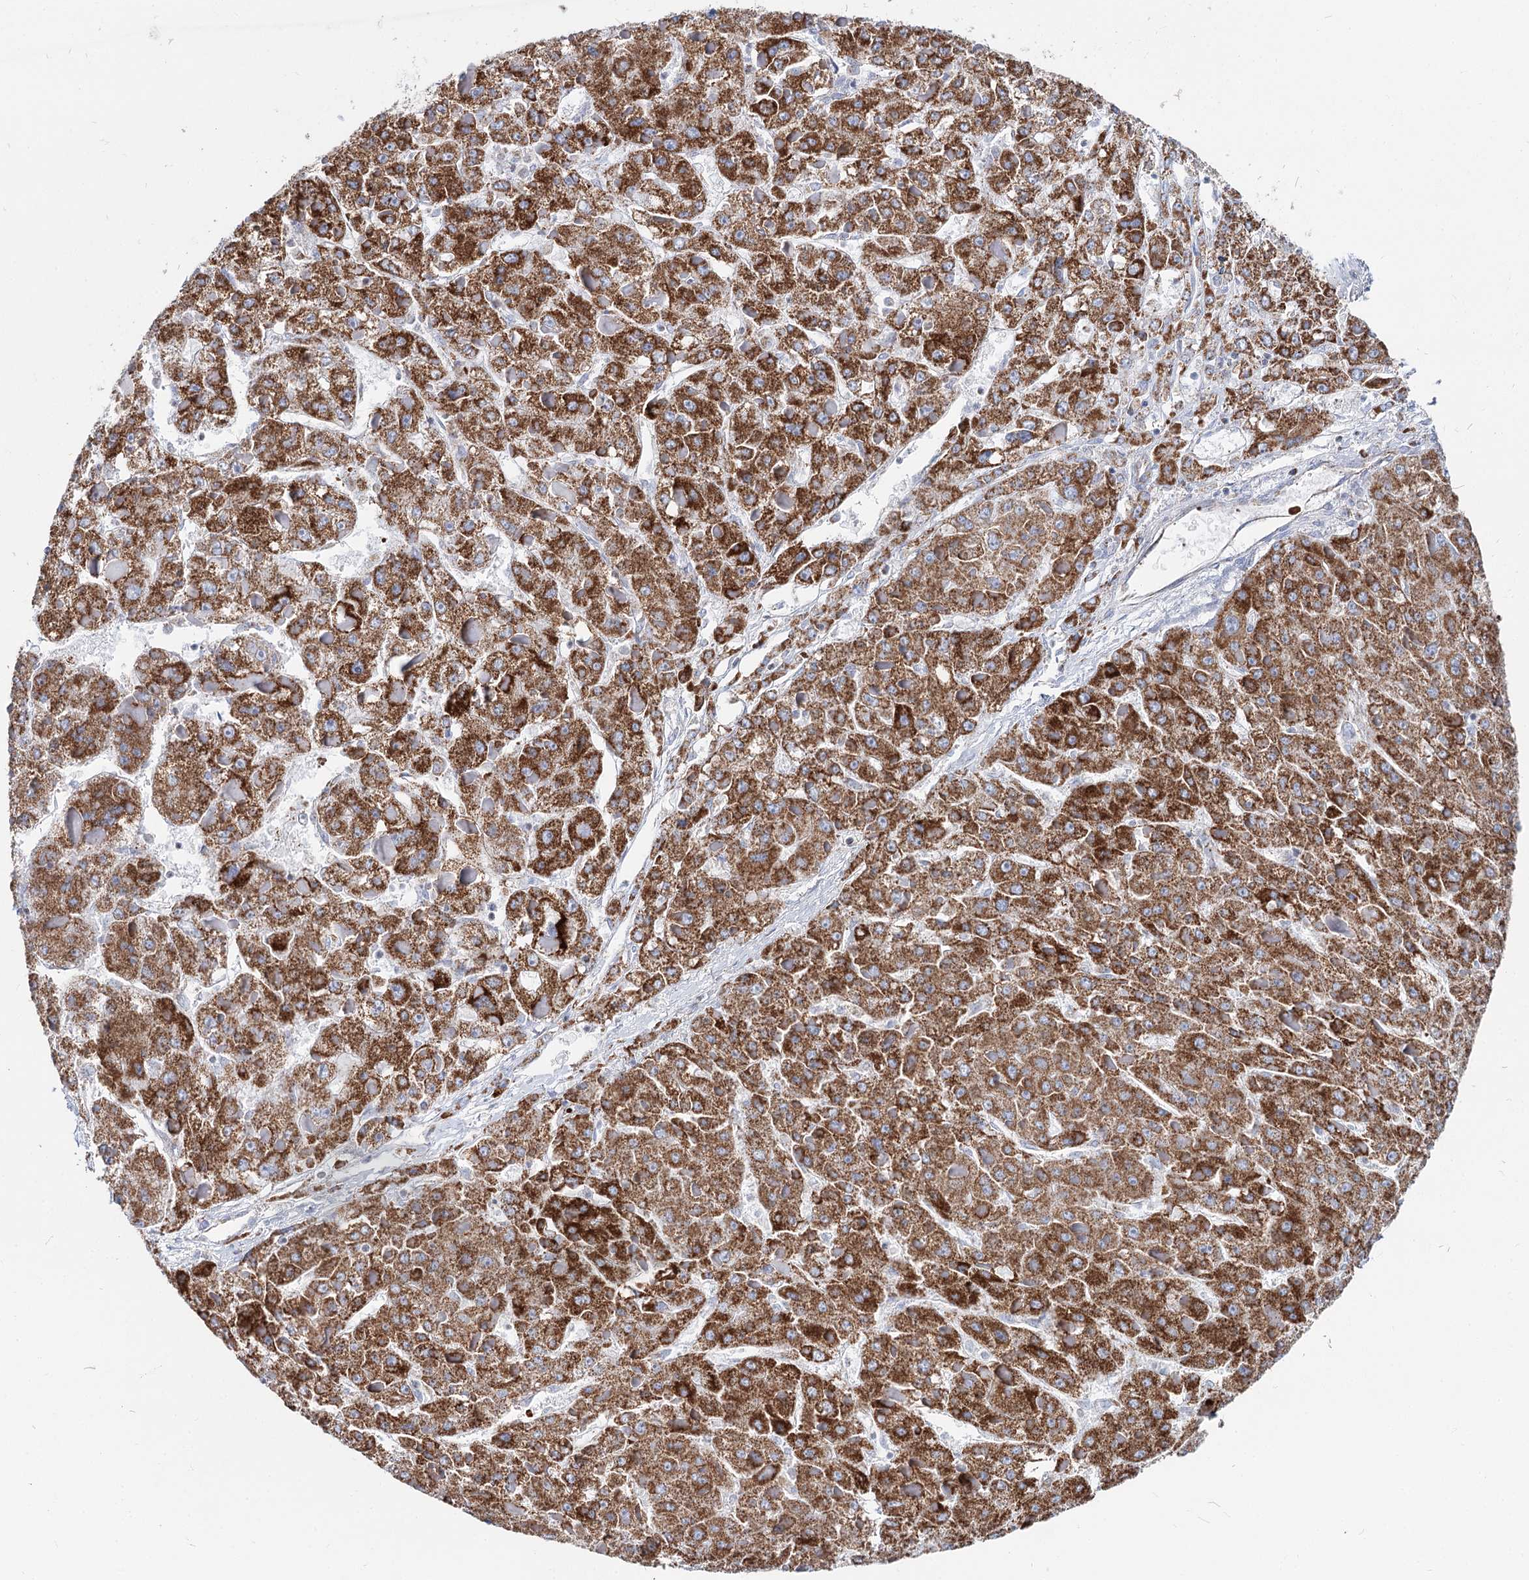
{"staining": {"intensity": "strong", "quantity": ">75%", "location": "cytoplasmic/membranous"}, "tissue": "liver cancer", "cell_type": "Tumor cells", "image_type": "cancer", "snomed": [{"axis": "morphology", "description": "Carcinoma, Hepatocellular, NOS"}, {"axis": "topography", "description": "Liver"}], "caption": "Protein positivity by IHC displays strong cytoplasmic/membranous staining in about >75% of tumor cells in liver hepatocellular carcinoma. (DAB (3,3'-diaminobenzidine) = brown stain, brightfield microscopy at high magnification).", "gene": "MCCC2", "patient": {"sex": "female", "age": 73}}